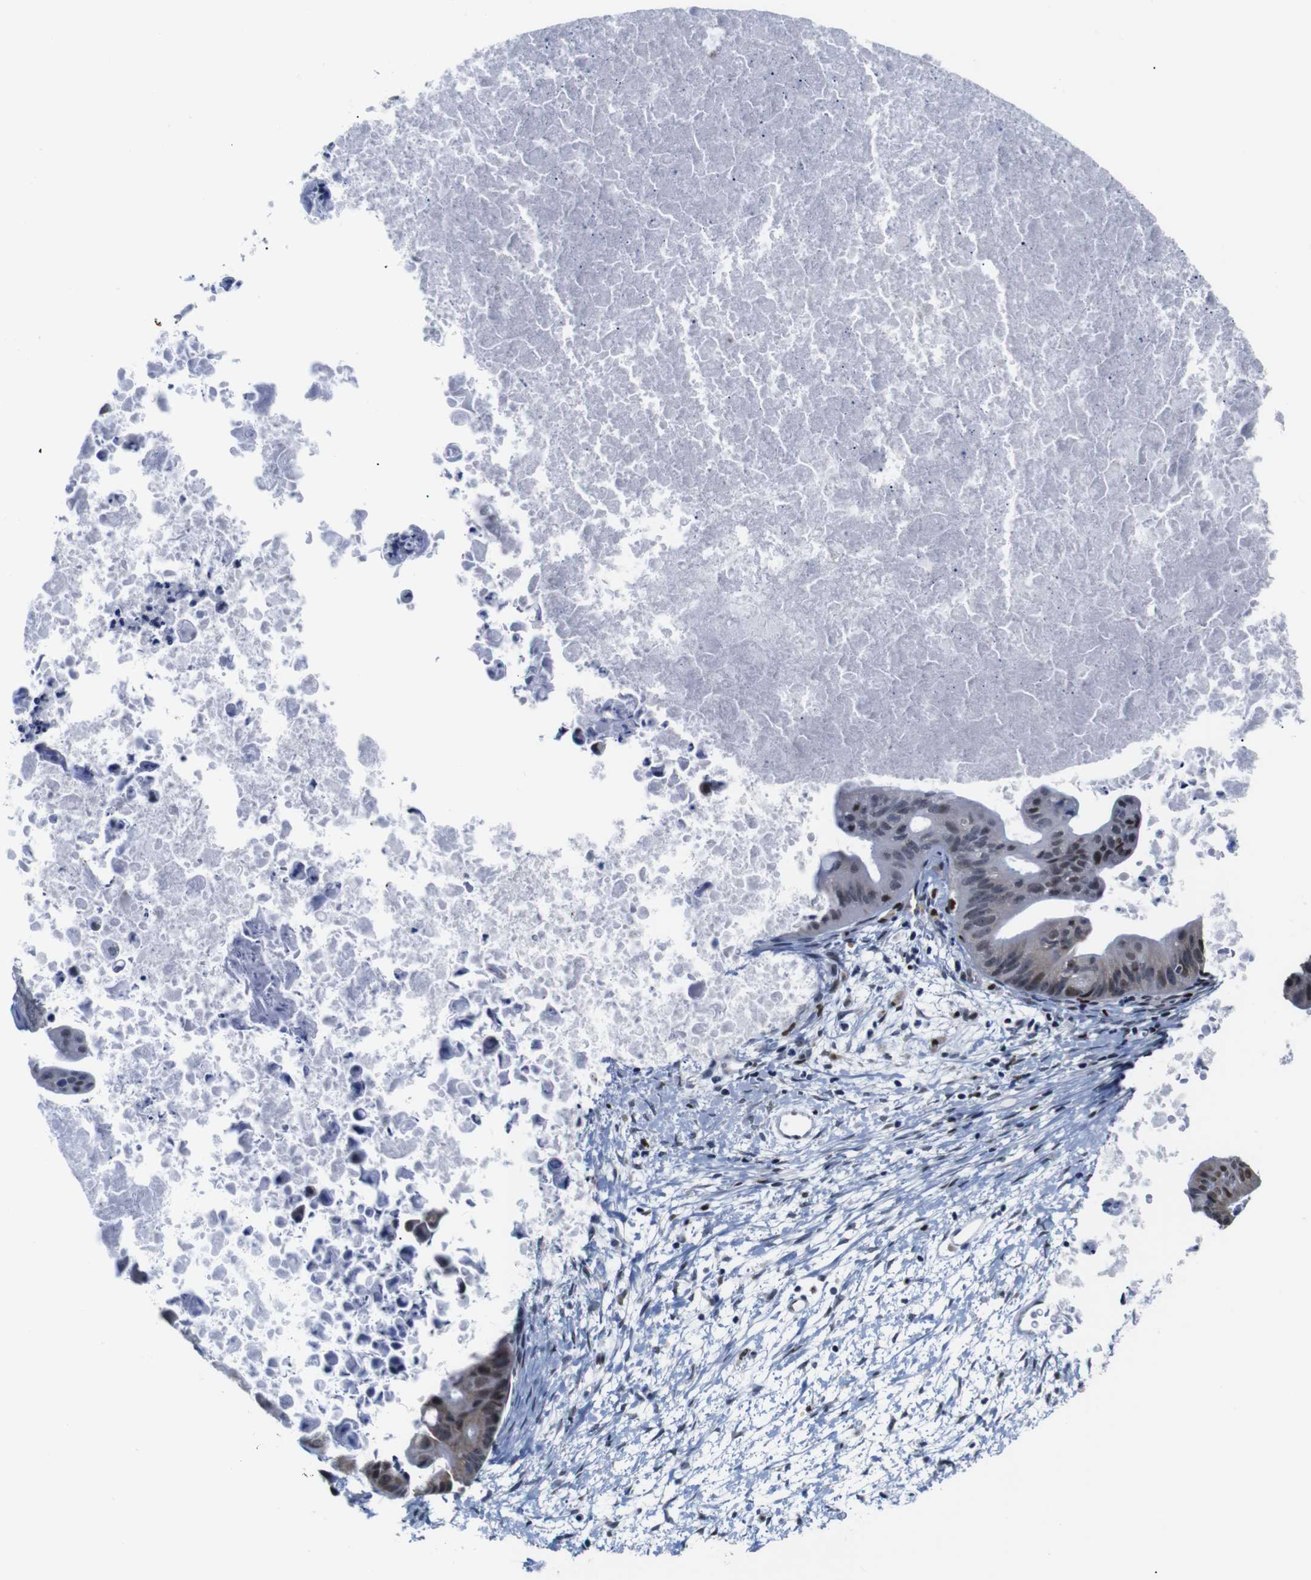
{"staining": {"intensity": "weak", "quantity": "25%-75%", "location": "nuclear"}, "tissue": "ovarian cancer", "cell_type": "Tumor cells", "image_type": "cancer", "snomed": [{"axis": "morphology", "description": "Cystadenocarcinoma, mucinous, NOS"}, {"axis": "topography", "description": "Ovary"}], "caption": "Protein staining by IHC shows weak nuclear staining in about 25%-75% of tumor cells in ovarian cancer. (IHC, brightfield microscopy, high magnification).", "gene": "GATA6", "patient": {"sex": "female", "age": 37}}